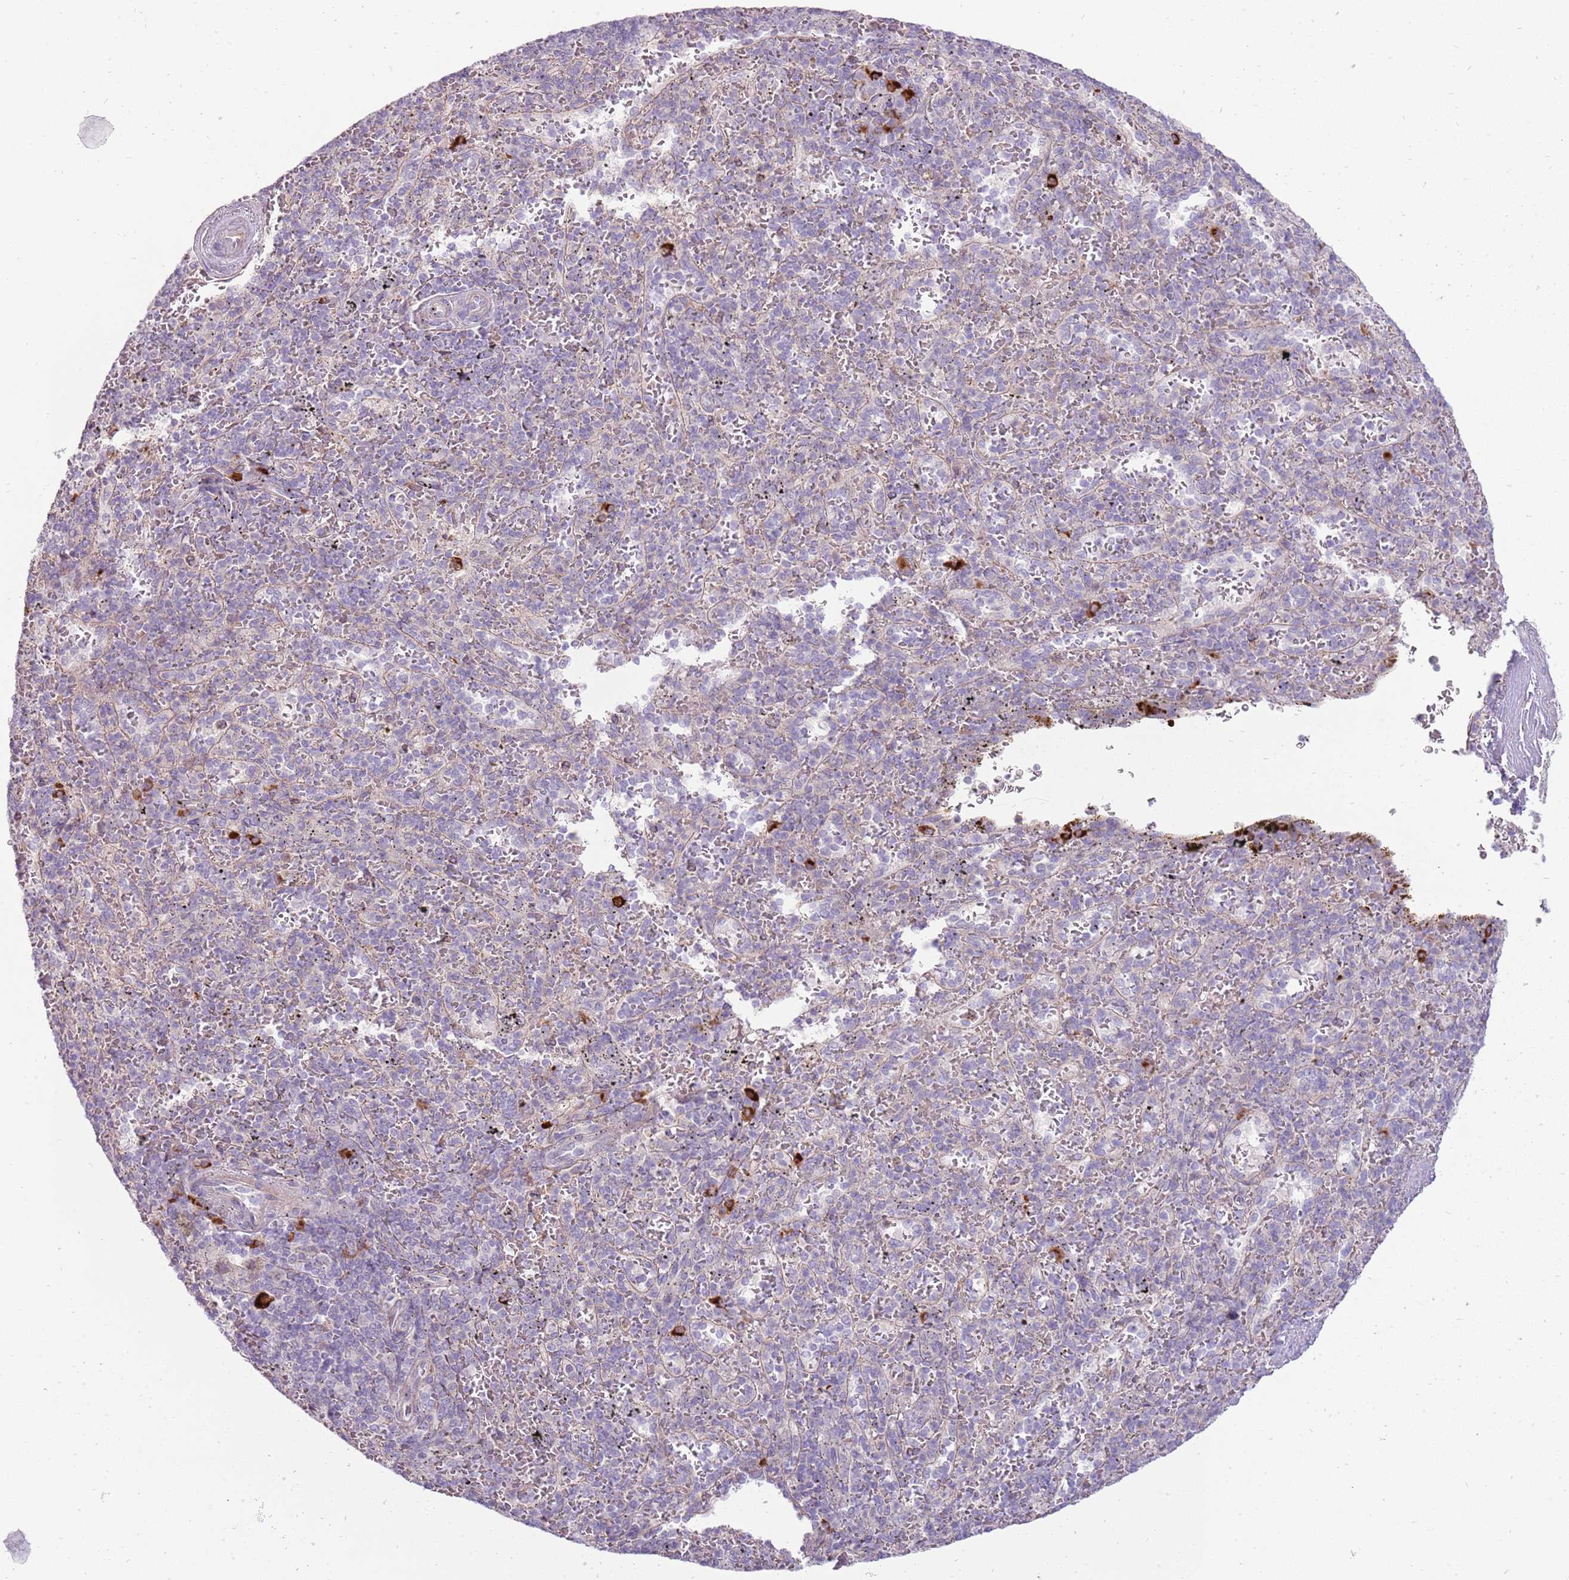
{"staining": {"intensity": "strong", "quantity": "<25%", "location": "cytoplasmic/membranous"}, "tissue": "spleen", "cell_type": "Cells in red pulp", "image_type": "normal", "snomed": [{"axis": "morphology", "description": "Normal tissue, NOS"}, {"axis": "topography", "description": "Spleen"}], "caption": "IHC image of normal human spleen stained for a protein (brown), which exhibits medium levels of strong cytoplasmic/membranous positivity in approximately <25% of cells in red pulp.", "gene": "MCUB", "patient": {"sex": "male", "age": 82}}